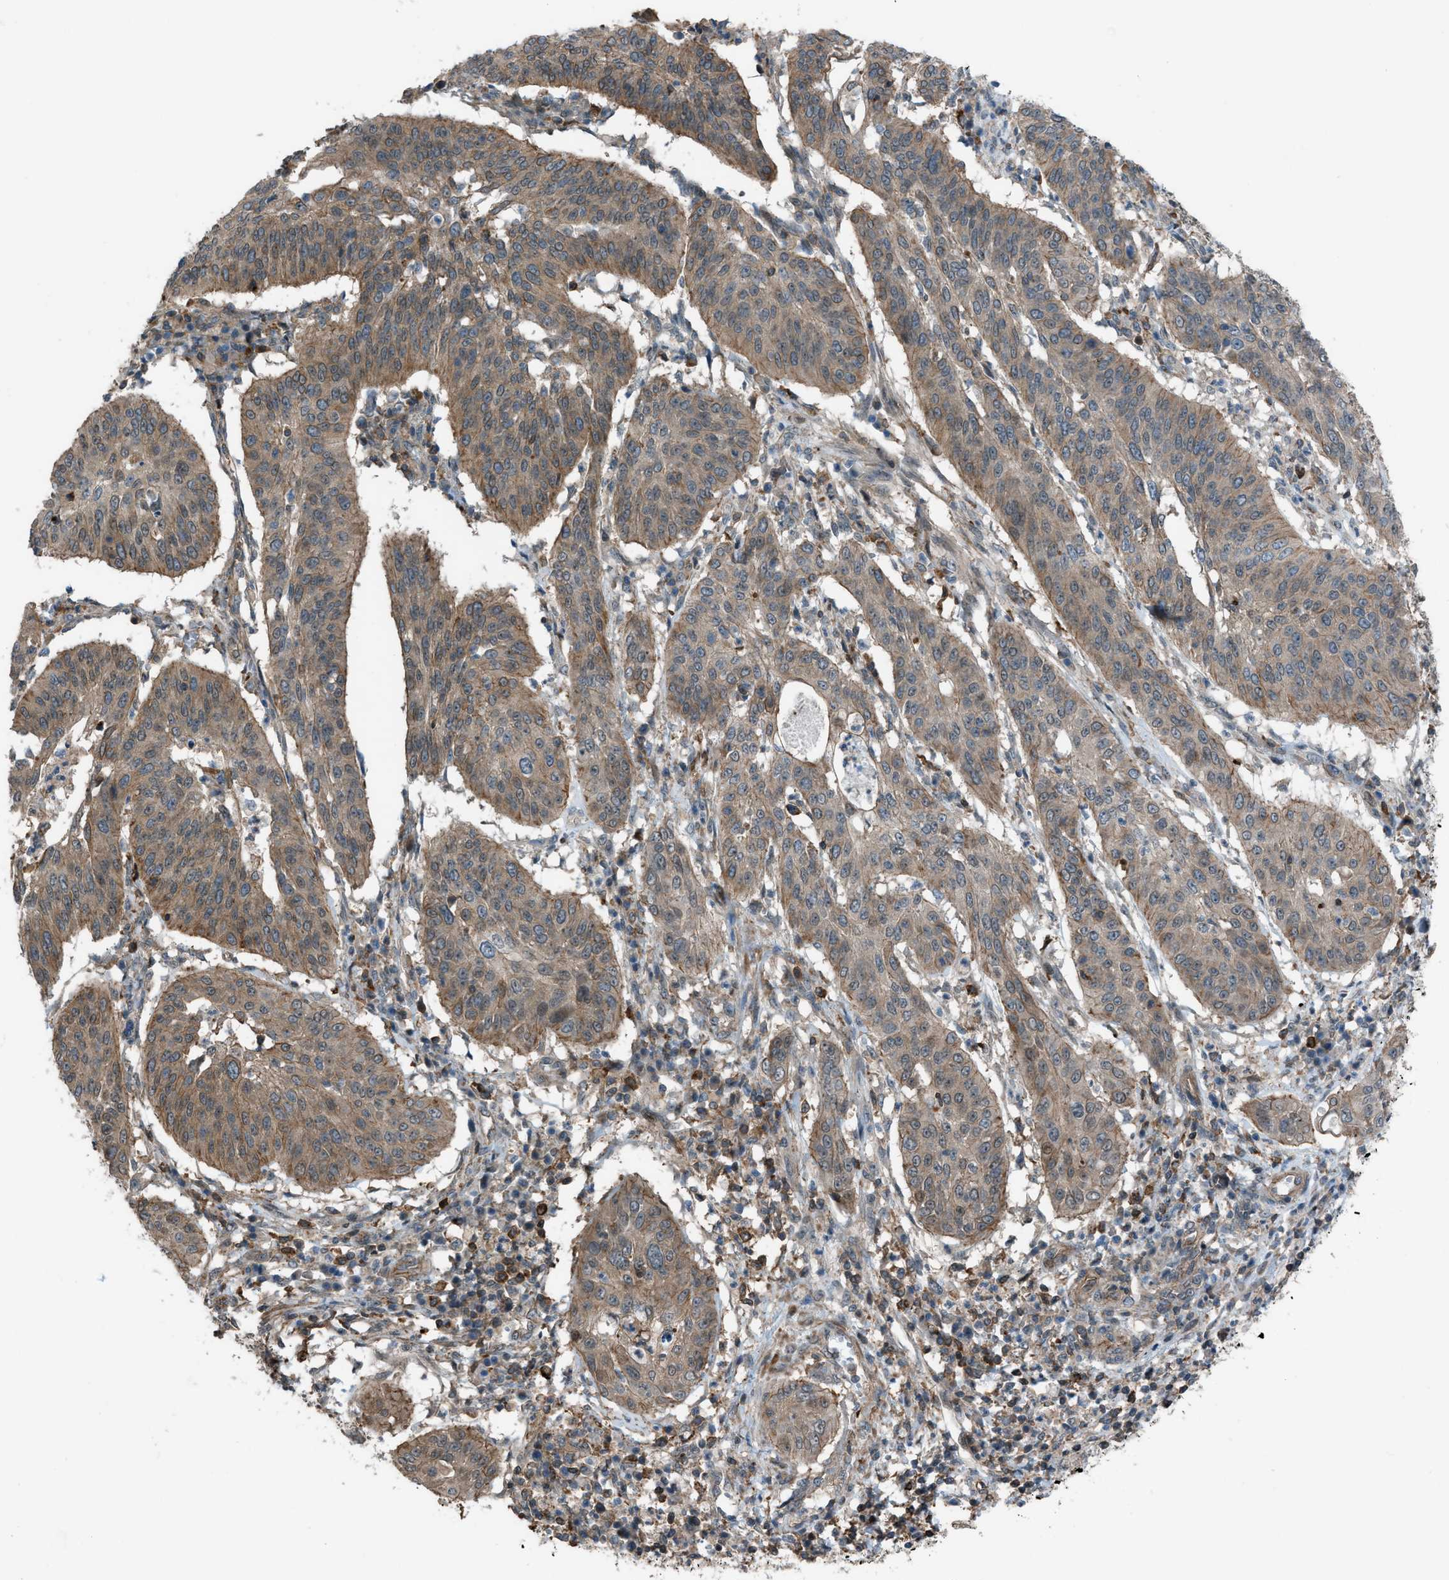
{"staining": {"intensity": "moderate", "quantity": ">75%", "location": "cytoplasmic/membranous"}, "tissue": "cervical cancer", "cell_type": "Tumor cells", "image_type": "cancer", "snomed": [{"axis": "morphology", "description": "Normal tissue, NOS"}, {"axis": "morphology", "description": "Squamous cell carcinoma, NOS"}, {"axis": "topography", "description": "Cervix"}], "caption": "Cervical cancer (squamous cell carcinoma) tissue displays moderate cytoplasmic/membranous staining in about >75% of tumor cells The protein is shown in brown color, while the nuclei are stained blue.", "gene": "DYRK1A", "patient": {"sex": "female", "age": 39}}